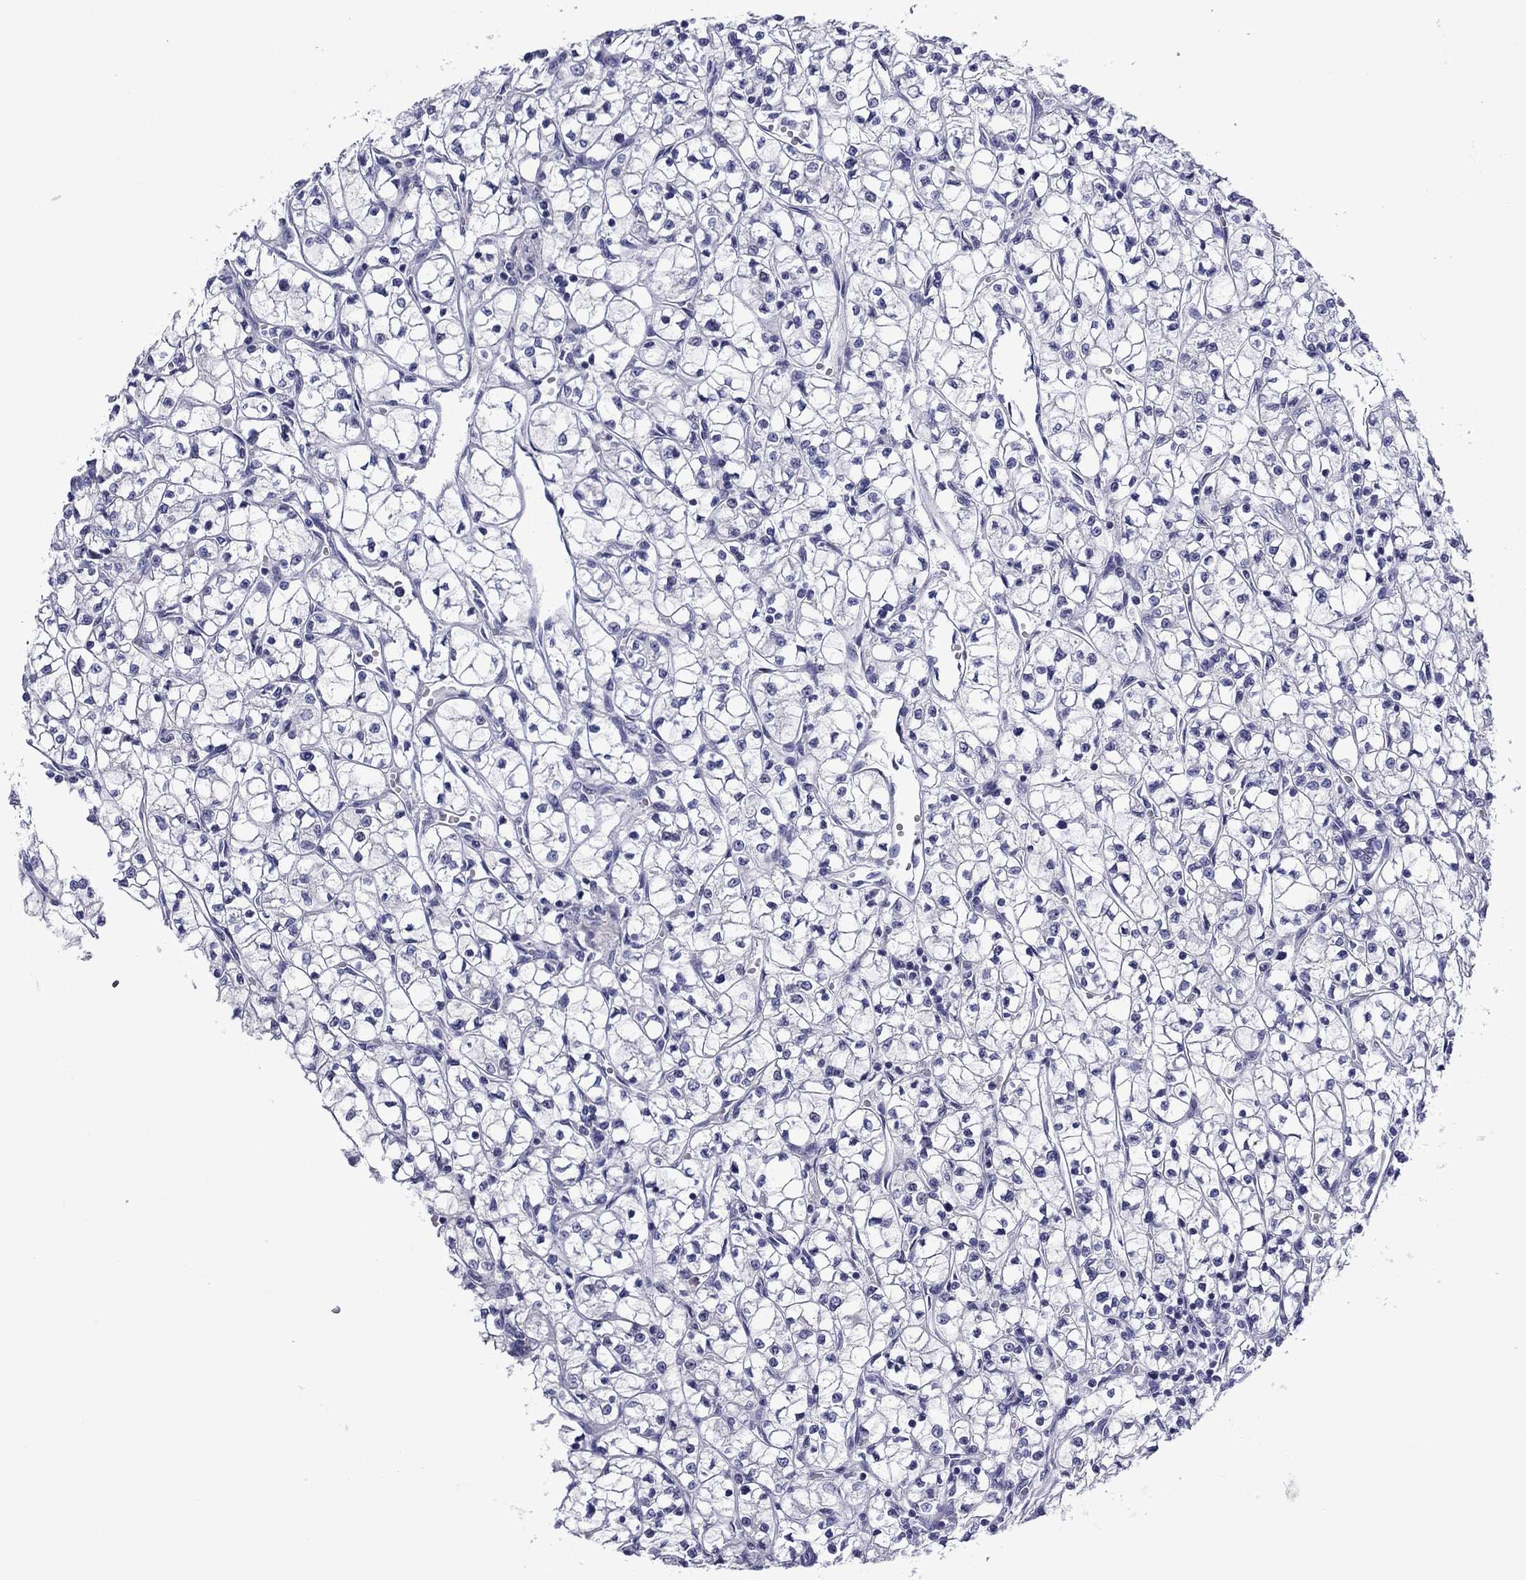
{"staining": {"intensity": "negative", "quantity": "none", "location": "none"}, "tissue": "renal cancer", "cell_type": "Tumor cells", "image_type": "cancer", "snomed": [{"axis": "morphology", "description": "Adenocarcinoma, NOS"}, {"axis": "topography", "description": "Kidney"}], "caption": "Tumor cells are negative for brown protein staining in adenocarcinoma (renal). The staining was performed using DAB to visualize the protein expression in brown, while the nuclei were stained in blue with hematoxylin (Magnification: 20x).", "gene": "PIWIL1", "patient": {"sex": "female", "age": 64}}